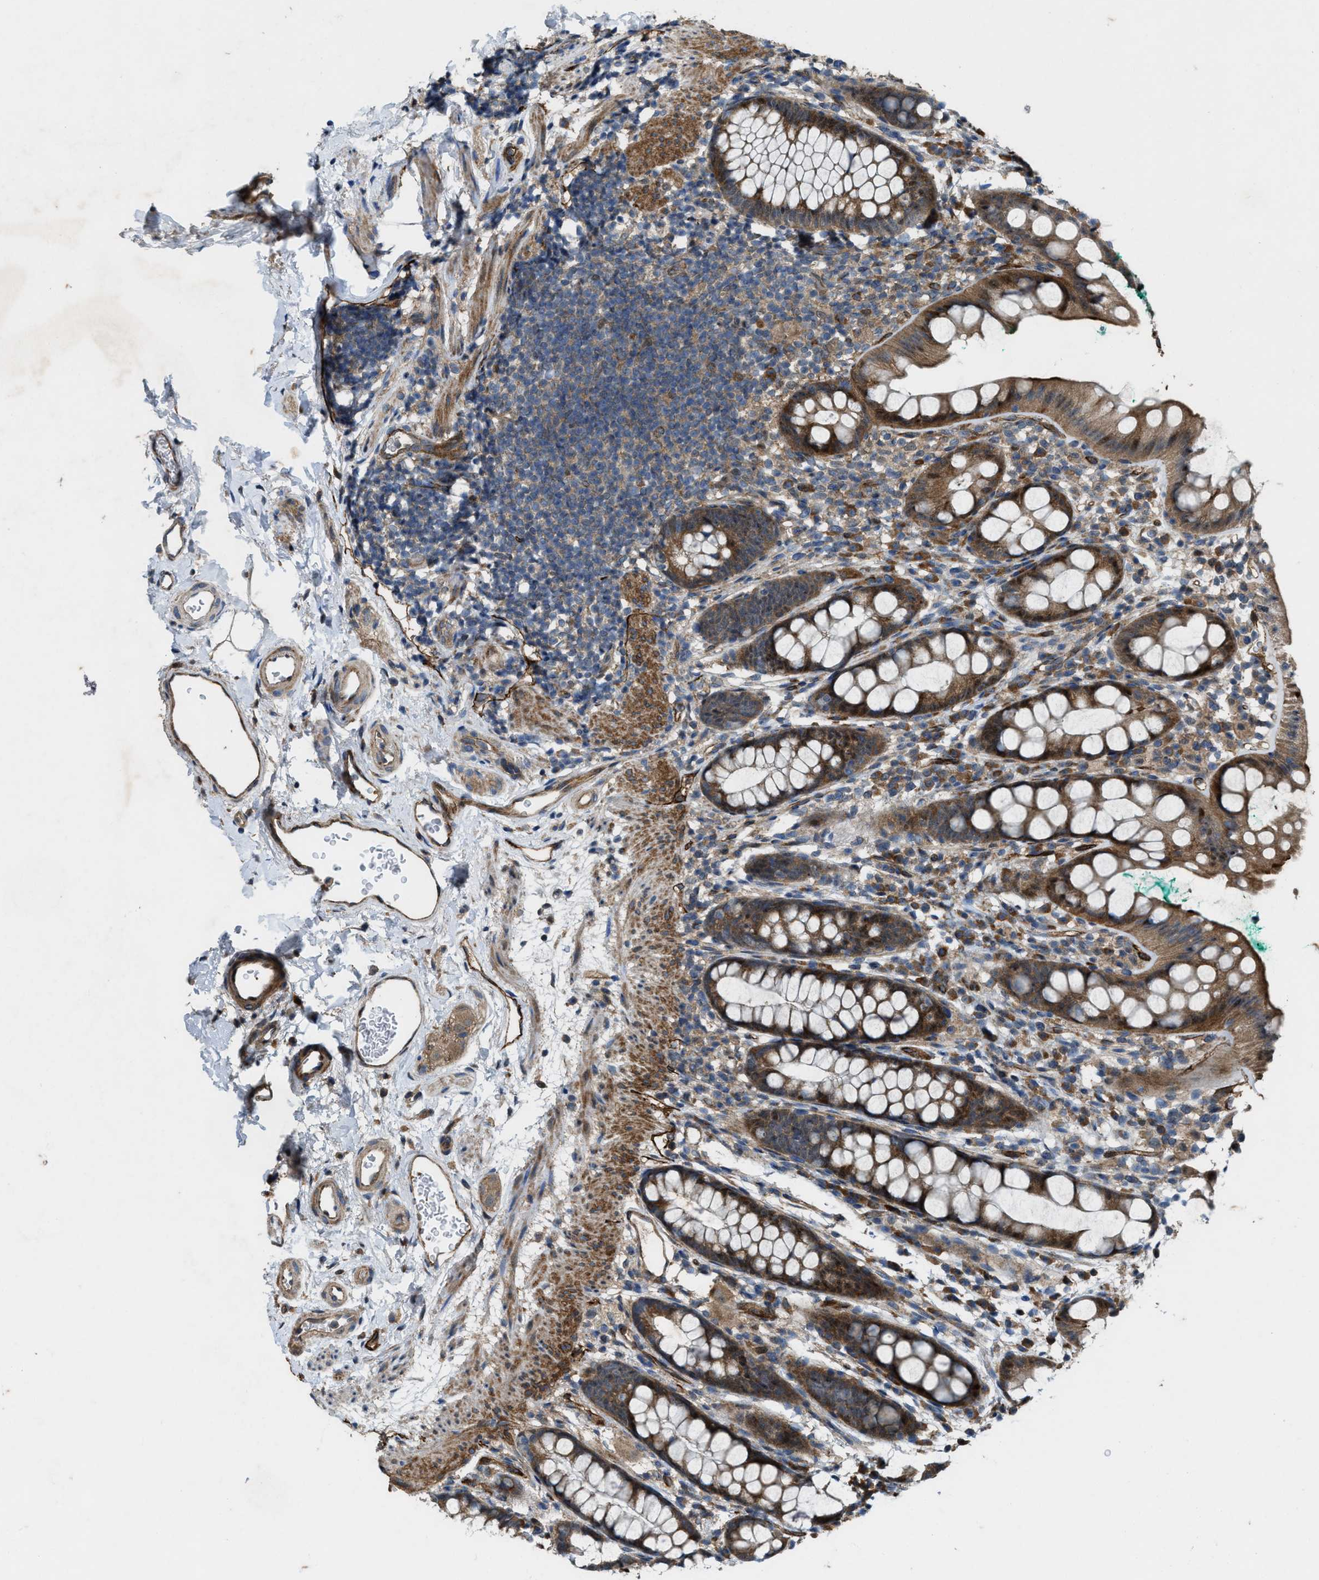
{"staining": {"intensity": "moderate", "quantity": ">75%", "location": "cytoplasmic/membranous"}, "tissue": "rectum", "cell_type": "Glandular cells", "image_type": "normal", "snomed": [{"axis": "morphology", "description": "Normal tissue, NOS"}, {"axis": "topography", "description": "Rectum"}], "caption": "IHC of benign human rectum demonstrates medium levels of moderate cytoplasmic/membranous staining in about >75% of glandular cells.", "gene": "LRRC72", "patient": {"sex": "female", "age": 65}}